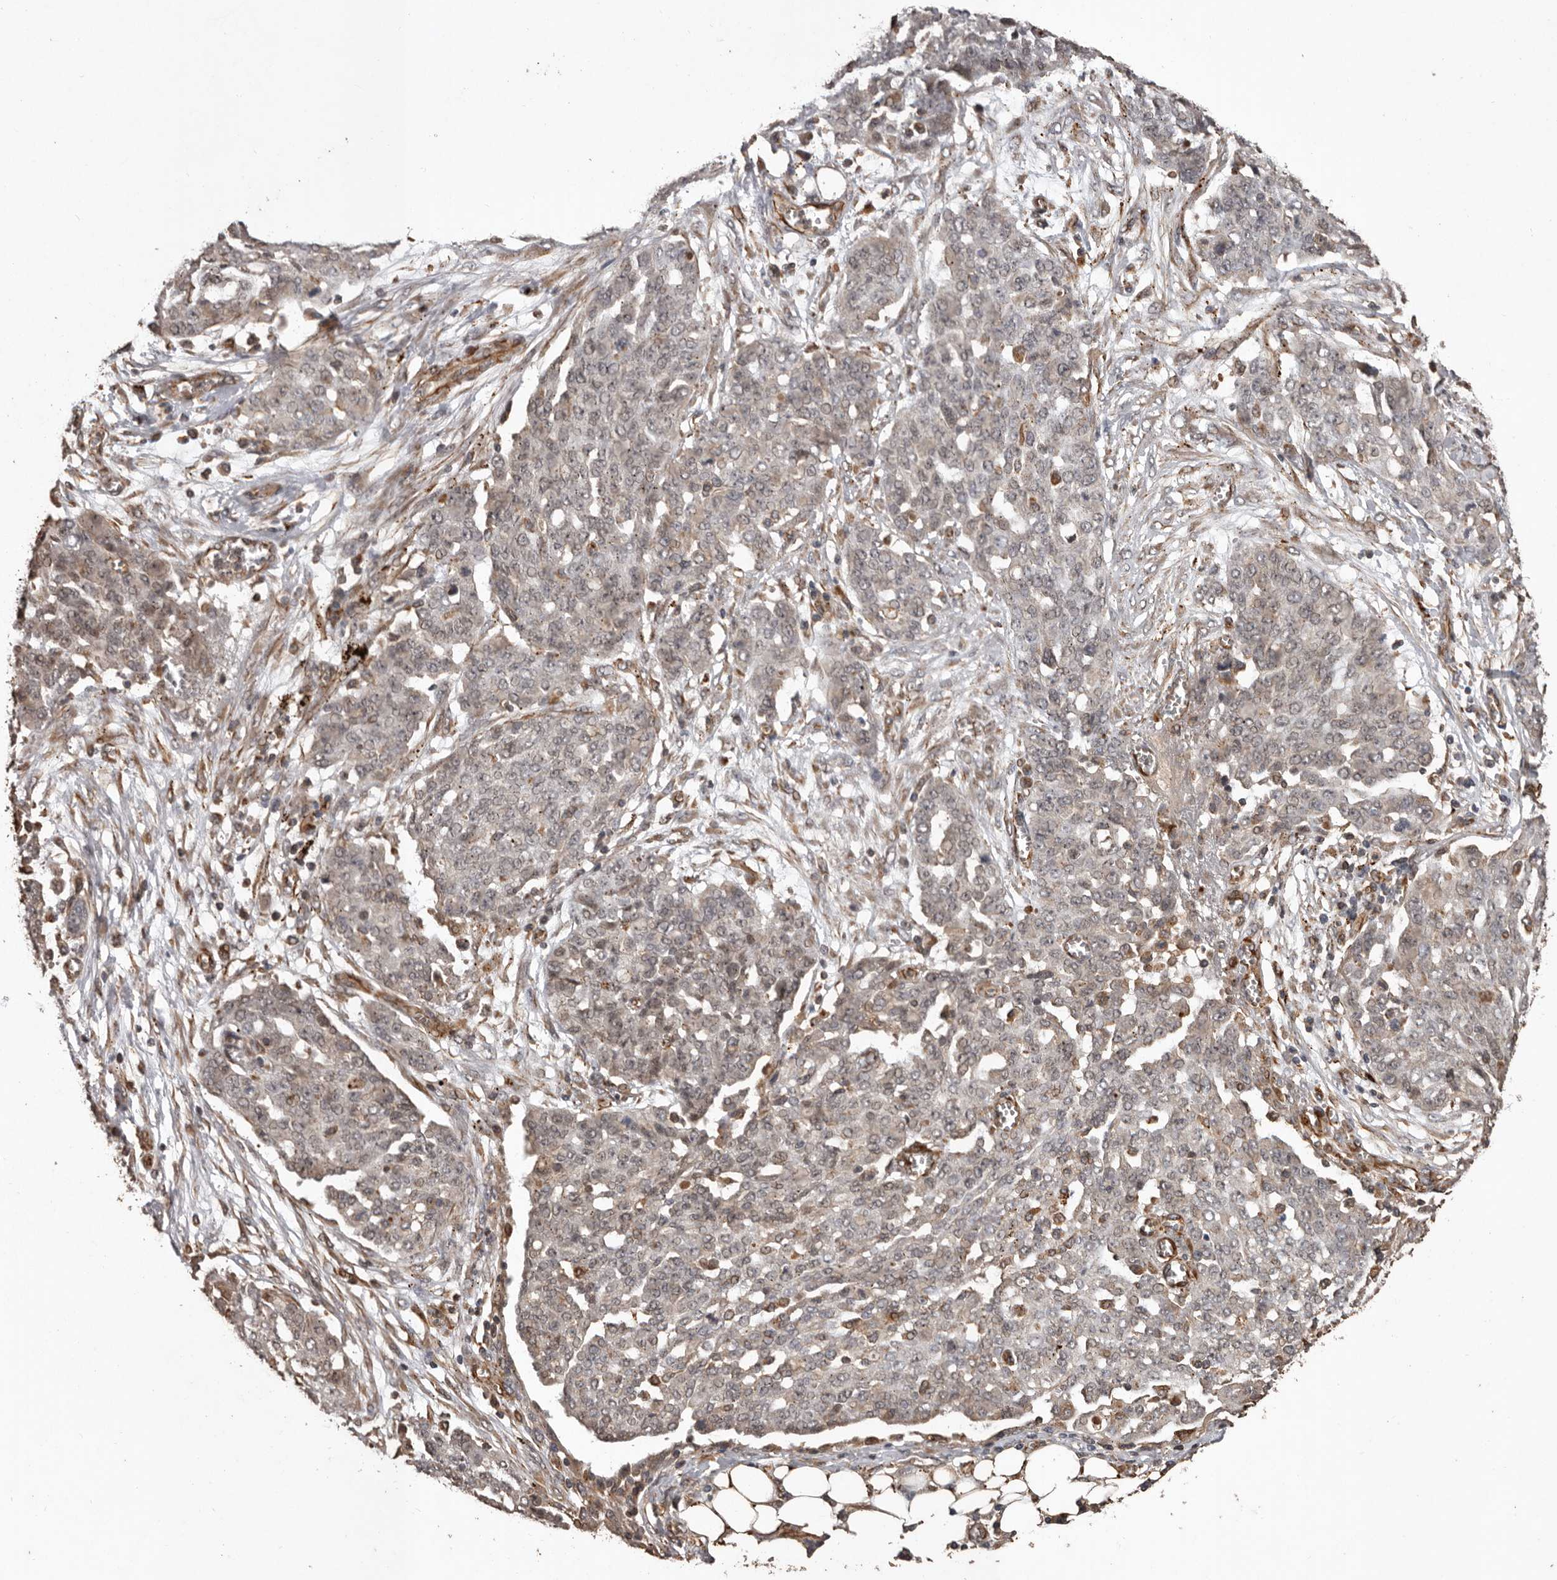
{"staining": {"intensity": "weak", "quantity": ">75%", "location": "nuclear"}, "tissue": "ovarian cancer", "cell_type": "Tumor cells", "image_type": "cancer", "snomed": [{"axis": "morphology", "description": "Cystadenocarcinoma, serous, NOS"}, {"axis": "topography", "description": "Soft tissue"}, {"axis": "topography", "description": "Ovary"}], "caption": "Serous cystadenocarcinoma (ovarian) tissue reveals weak nuclear expression in approximately >75% of tumor cells", "gene": "BRAT1", "patient": {"sex": "female", "age": 57}}